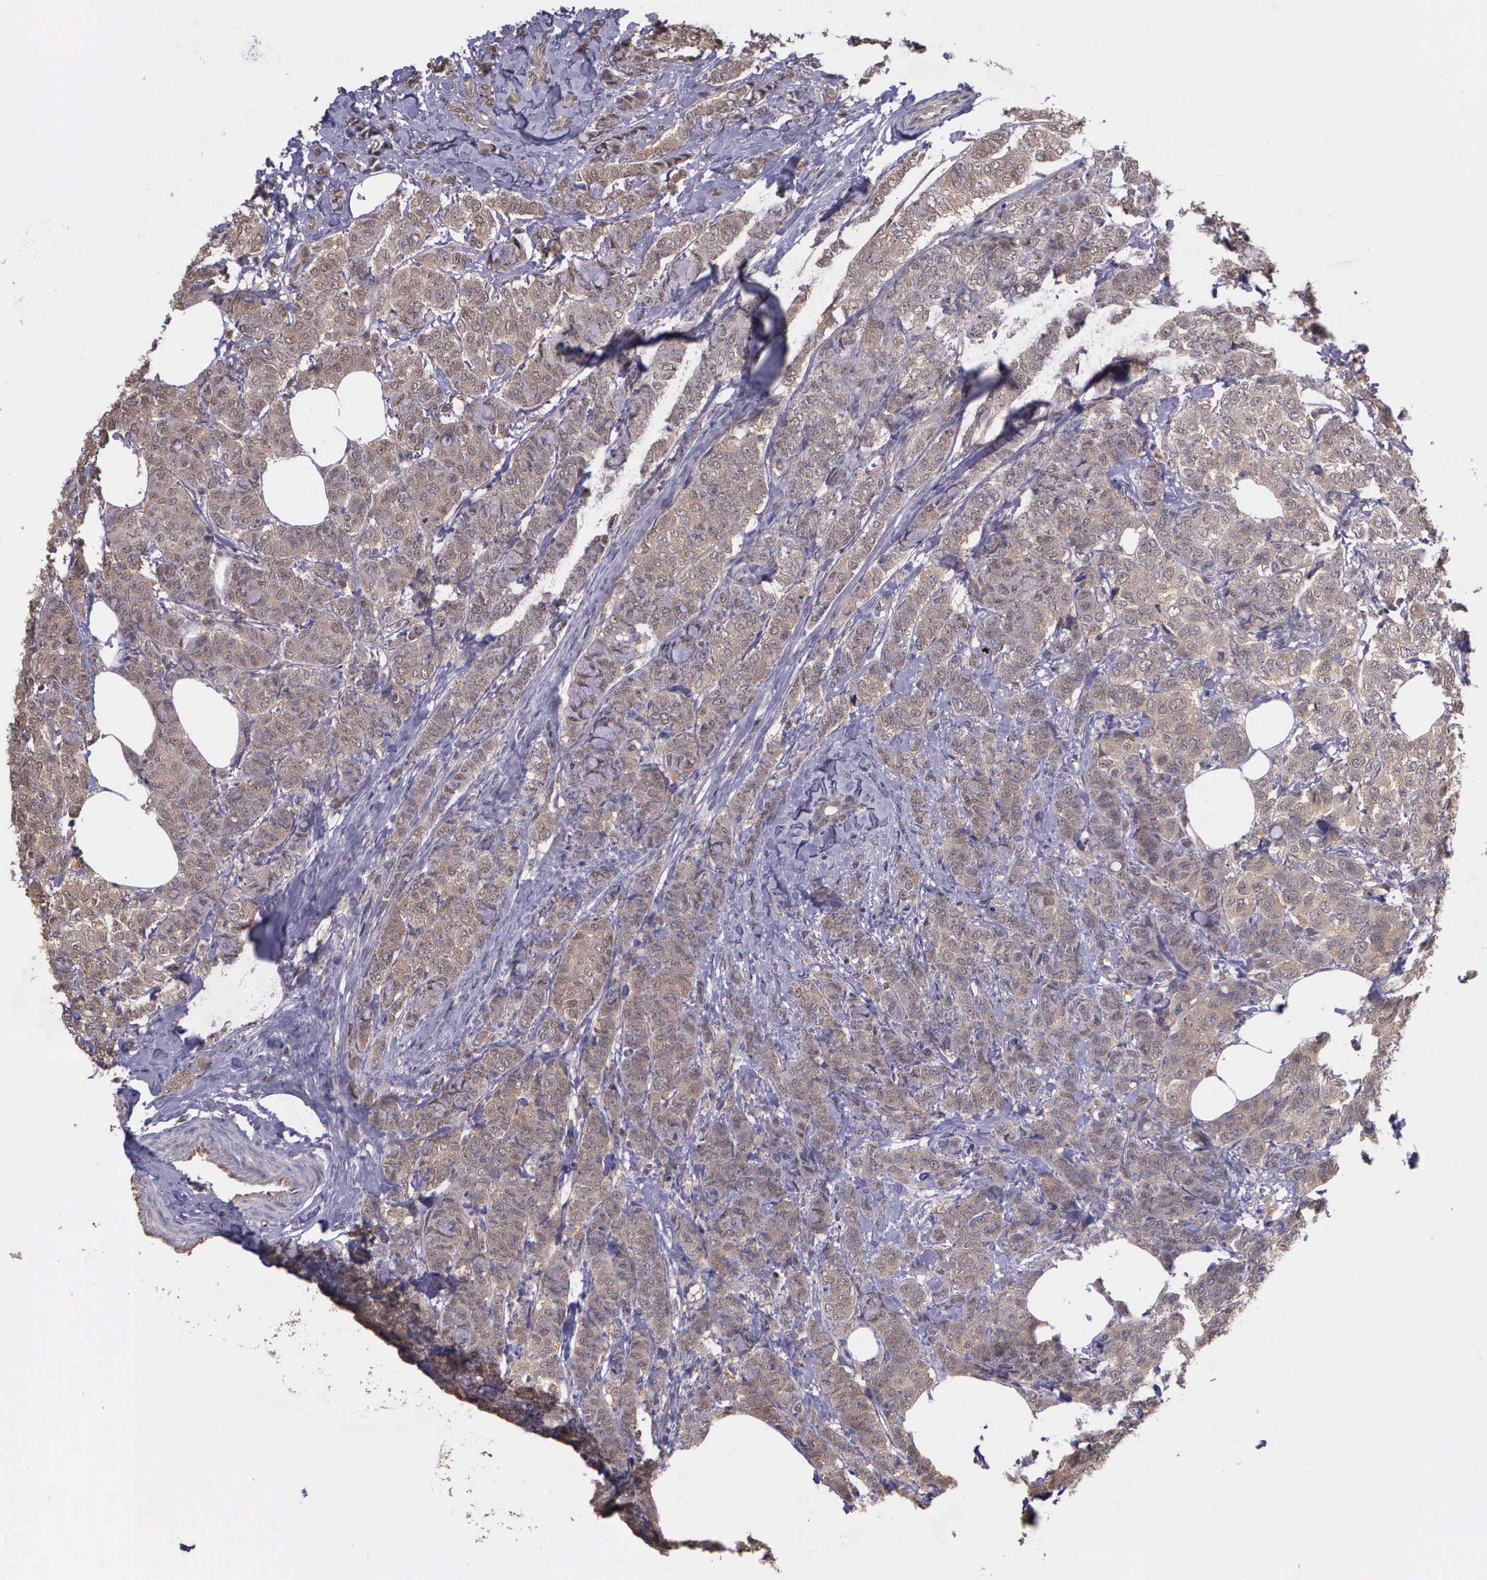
{"staining": {"intensity": "moderate", "quantity": ">75%", "location": "cytoplasmic/membranous"}, "tissue": "breast cancer", "cell_type": "Tumor cells", "image_type": "cancer", "snomed": [{"axis": "morphology", "description": "Lobular carcinoma"}, {"axis": "topography", "description": "Breast"}], "caption": "Lobular carcinoma (breast) was stained to show a protein in brown. There is medium levels of moderate cytoplasmic/membranous positivity in approximately >75% of tumor cells. (DAB (3,3'-diaminobenzidine) = brown stain, brightfield microscopy at high magnification).", "gene": "PSMC1", "patient": {"sex": "female", "age": 60}}